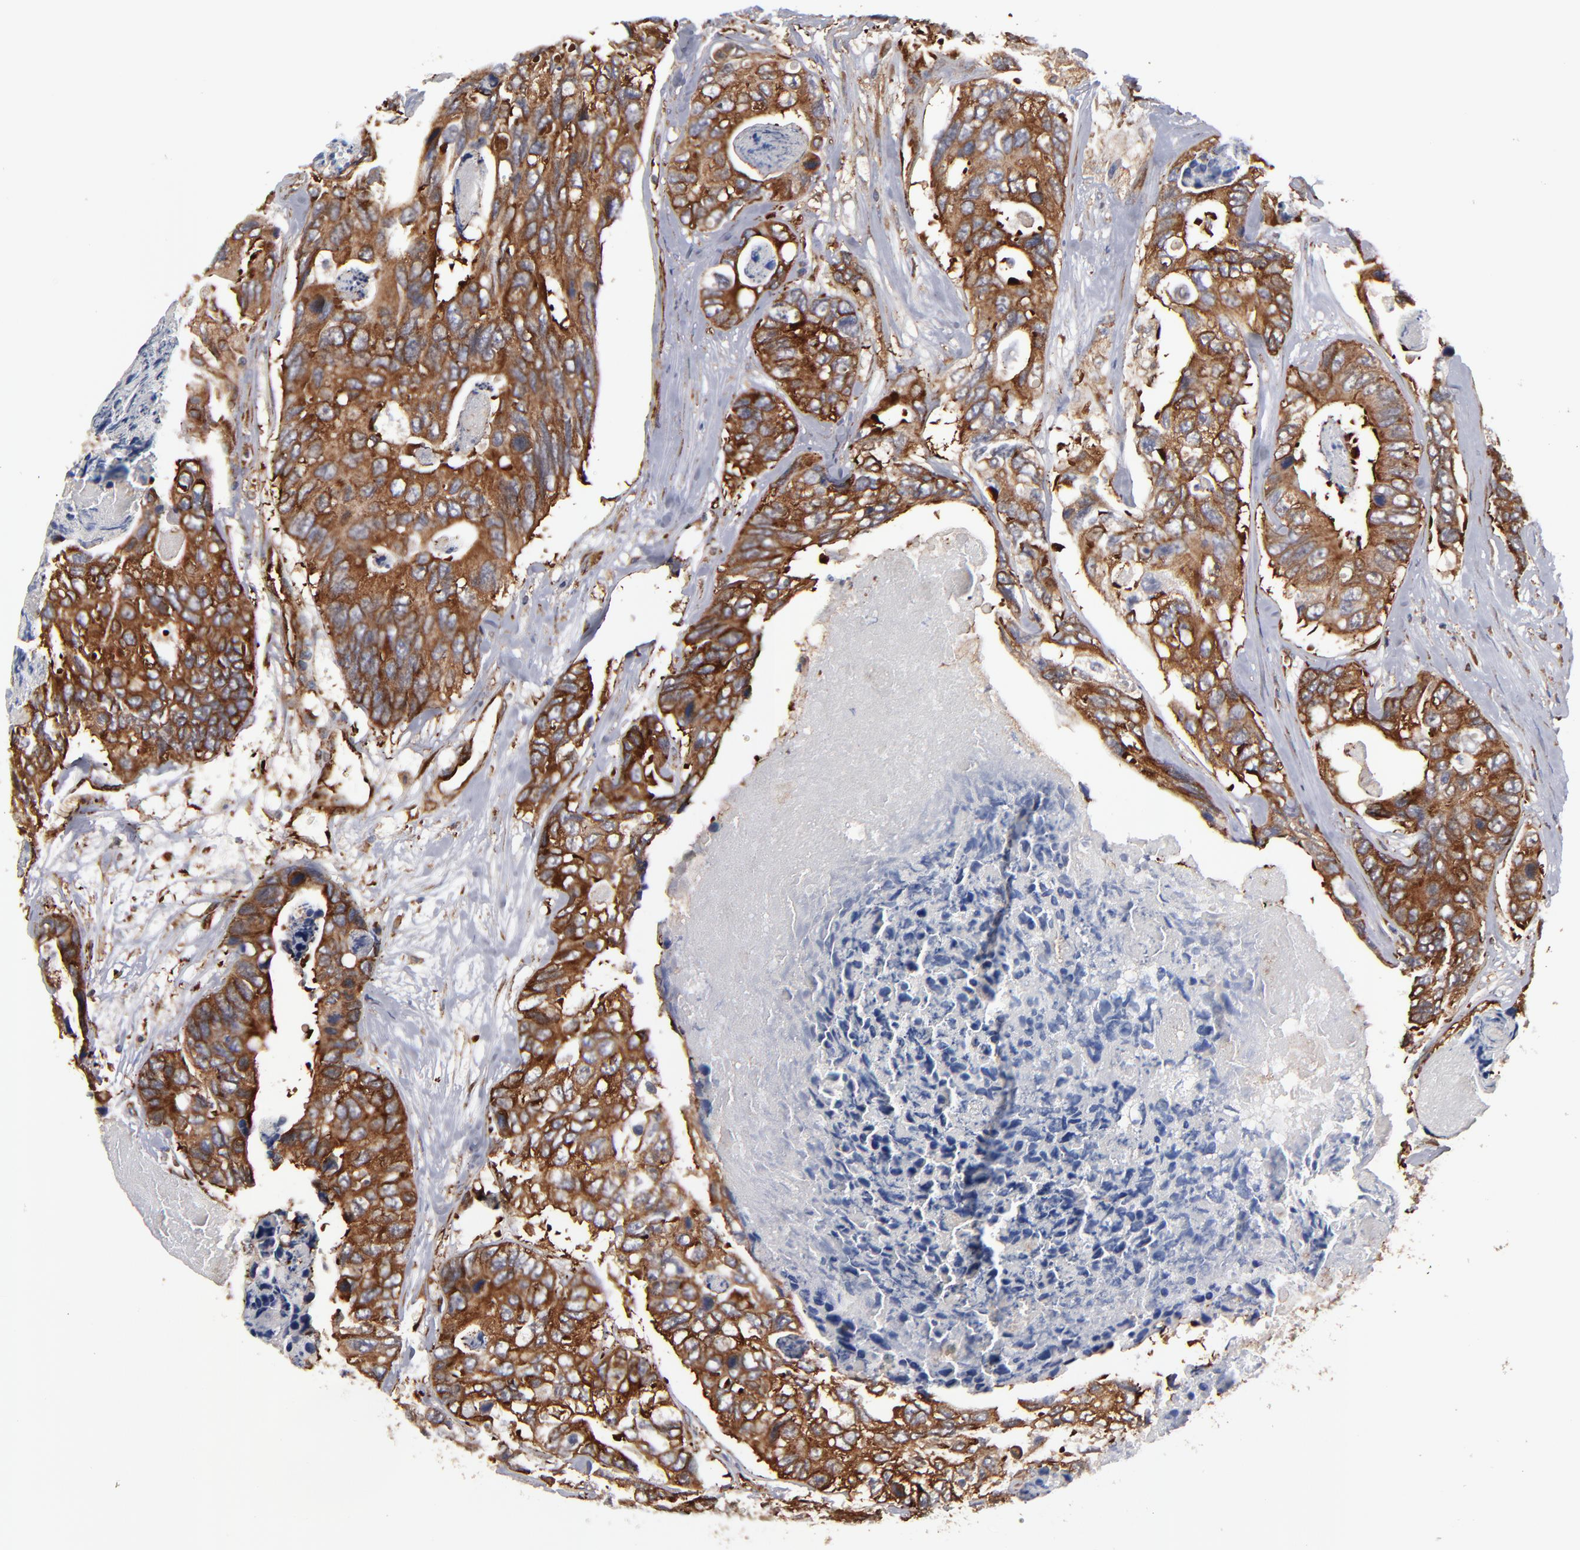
{"staining": {"intensity": "strong", "quantity": ">75%", "location": "cytoplasmic/membranous"}, "tissue": "colorectal cancer", "cell_type": "Tumor cells", "image_type": "cancer", "snomed": [{"axis": "morphology", "description": "Adenocarcinoma, NOS"}, {"axis": "topography", "description": "Colon"}], "caption": "Immunohistochemical staining of colorectal adenocarcinoma exhibits high levels of strong cytoplasmic/membranous staining in about >75% of tumor cells.", "gene": "KTN1", "patient": {"sex": "female", "age": 86}}